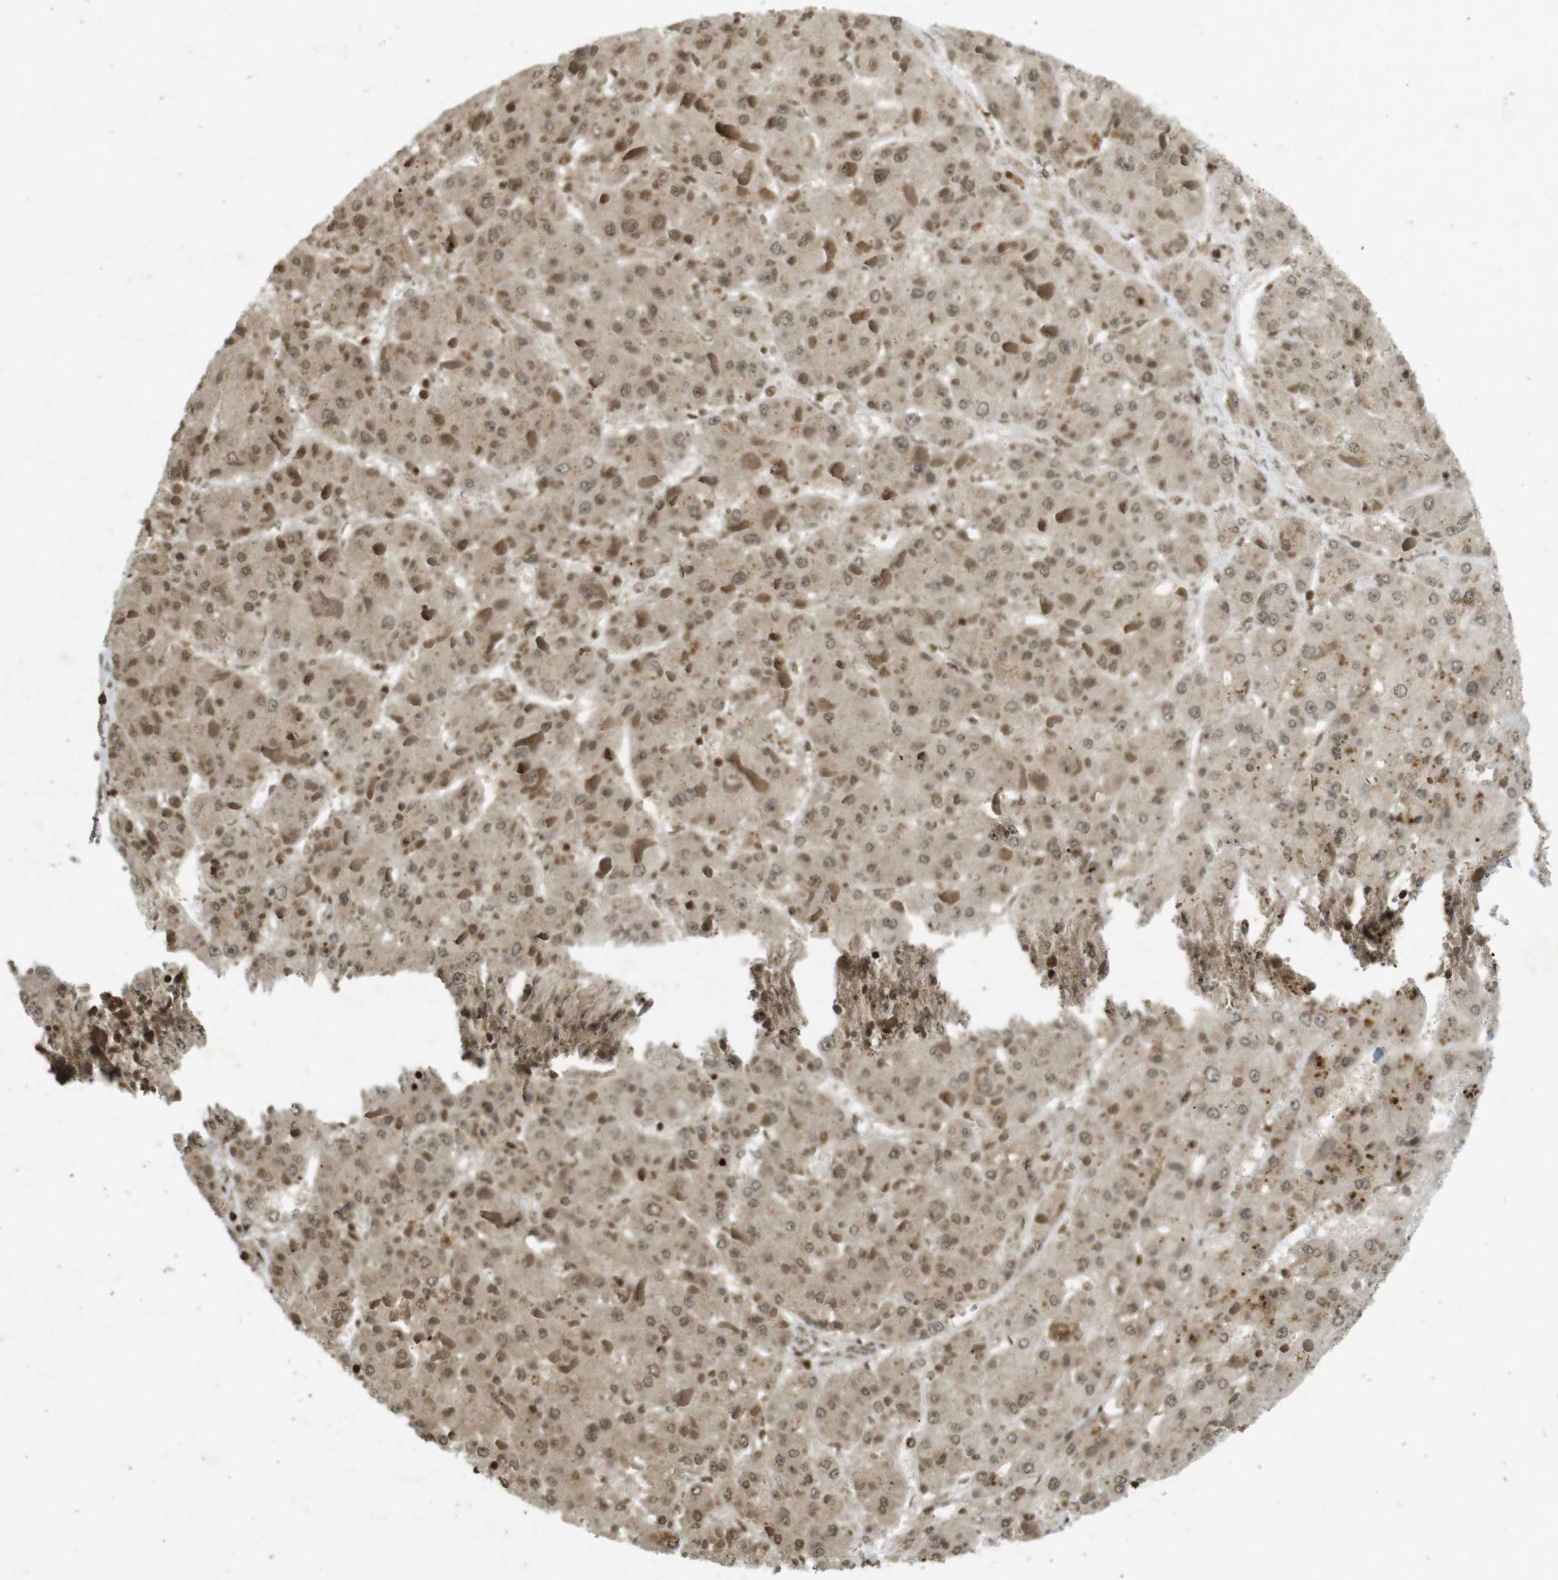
{"staining": {"intensity": "moderate", "quantity": ">75%", "location": "cytoplasmic/membranous,nuclear"}, "tissue": "liver cancer", "cell_type": "Tumor cells", "image_type": "cancer", "snomed": [{"axis": "morphology", "description": "Carcinoma, Hepatocellular, NOS"}, {"axis": "topography", "description": "Liver"}], "caption": "Tumor cells demonstrate medium levels of moderate cytoplasmic/membranous and nuclear positivity in about >75% of cells in liver hepatocellular carcinoma.", "gene": "ORC4", "patient": {"sex": "female", "age": 73}}